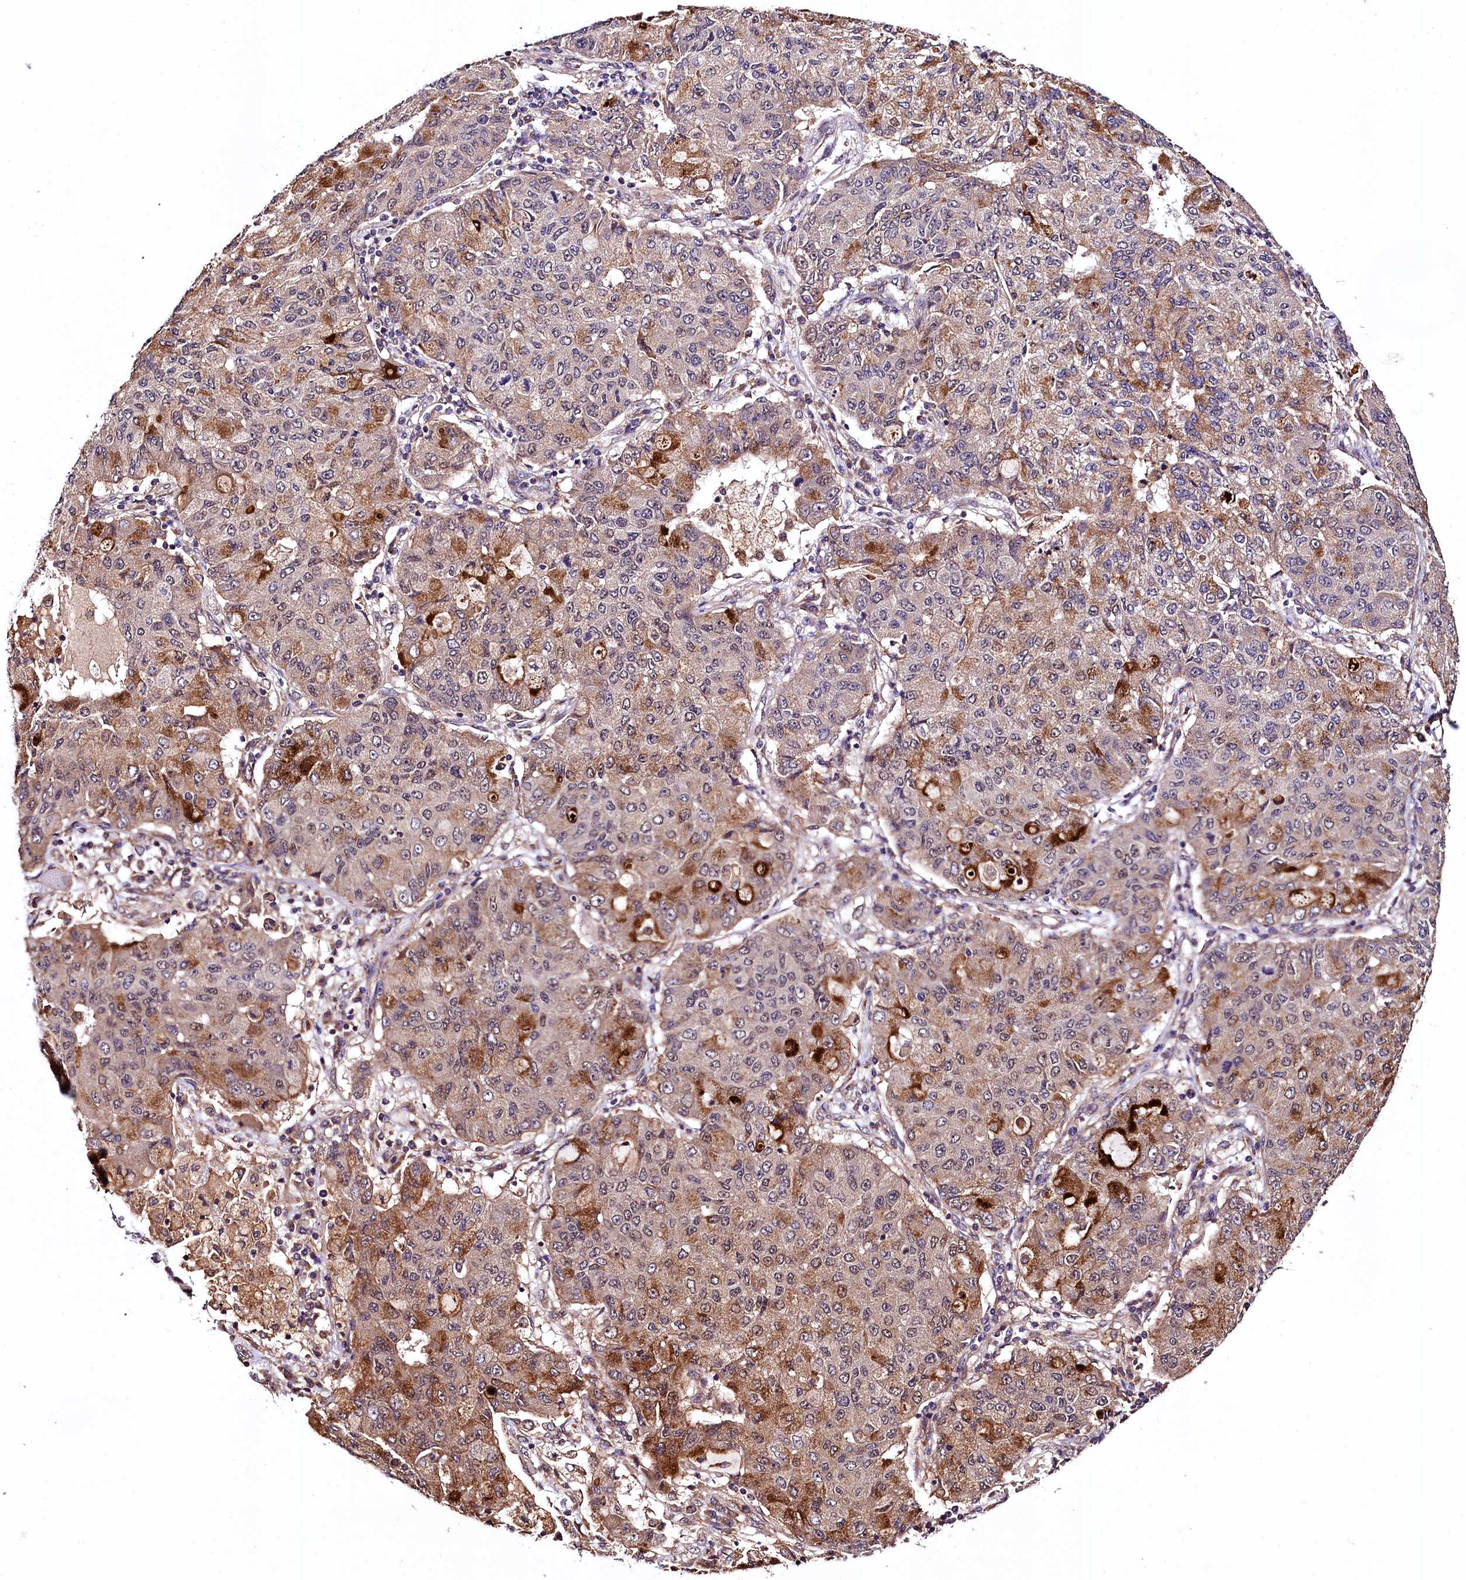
{"staining": {"intensity": "moderate", "quantity": "25%-75%", "location": "cytoplasmic/membranous"}, "tissue": "lung cancer", "cell_type": "Tumor cells", "image_type": "cancer", "snomed": [{"axis": "morphology", "description": "Squamous cell carcinoma, NOS"}, {"axis": "topography", "description": "Lung"}], "caption": "DAB immunohistochemical staining of lung cancer reveals moderate cytoplasmic/membranous protein positivity in approximately 25%-75% of tumor cells.", "gene": "VPS35", "patient": {"sex": "male", "age": 74}}